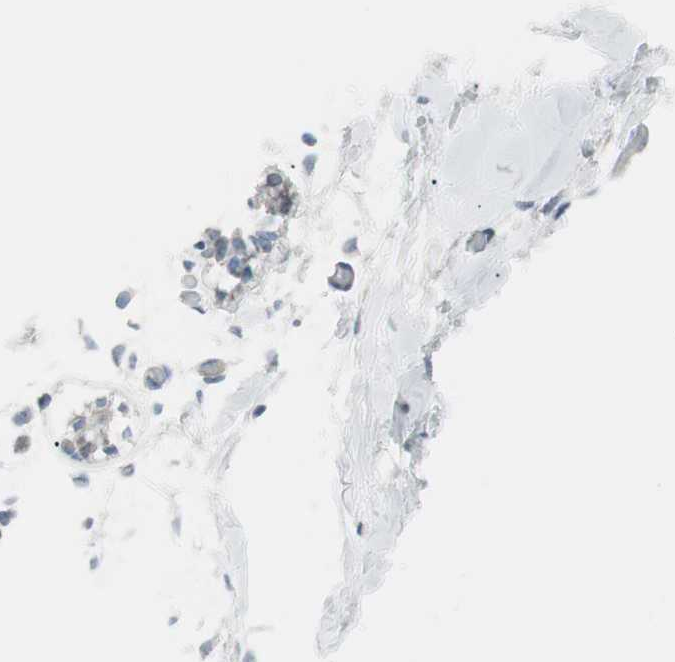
{"staining": {"intensity": "weak", "quantity": "25%-75%", "location": "cytoplasmic/membranous"}, "tissue": "adipose tissue", "cell_type": "Adipocytes", "image_type": "normal", "snomed": [{"axis": "morphology", "description": "Normal tissue, NOS"}, {"axis": "topography", "description": "Breast"}, {"axis": "topography", "description": "Adipose tissue"}], "caption": "Protein staining of unremarkable adipose tissue displays weak cytoplasmic/membranous staining in about 25%-75% of adipocytes. The staining is performed using DAB brown chromogen to label protein expression. The nuclei are counter-stained blue using hematoxylin.", "gene": "FOSL1", "patient": {"sex": "female", "age": 25}}